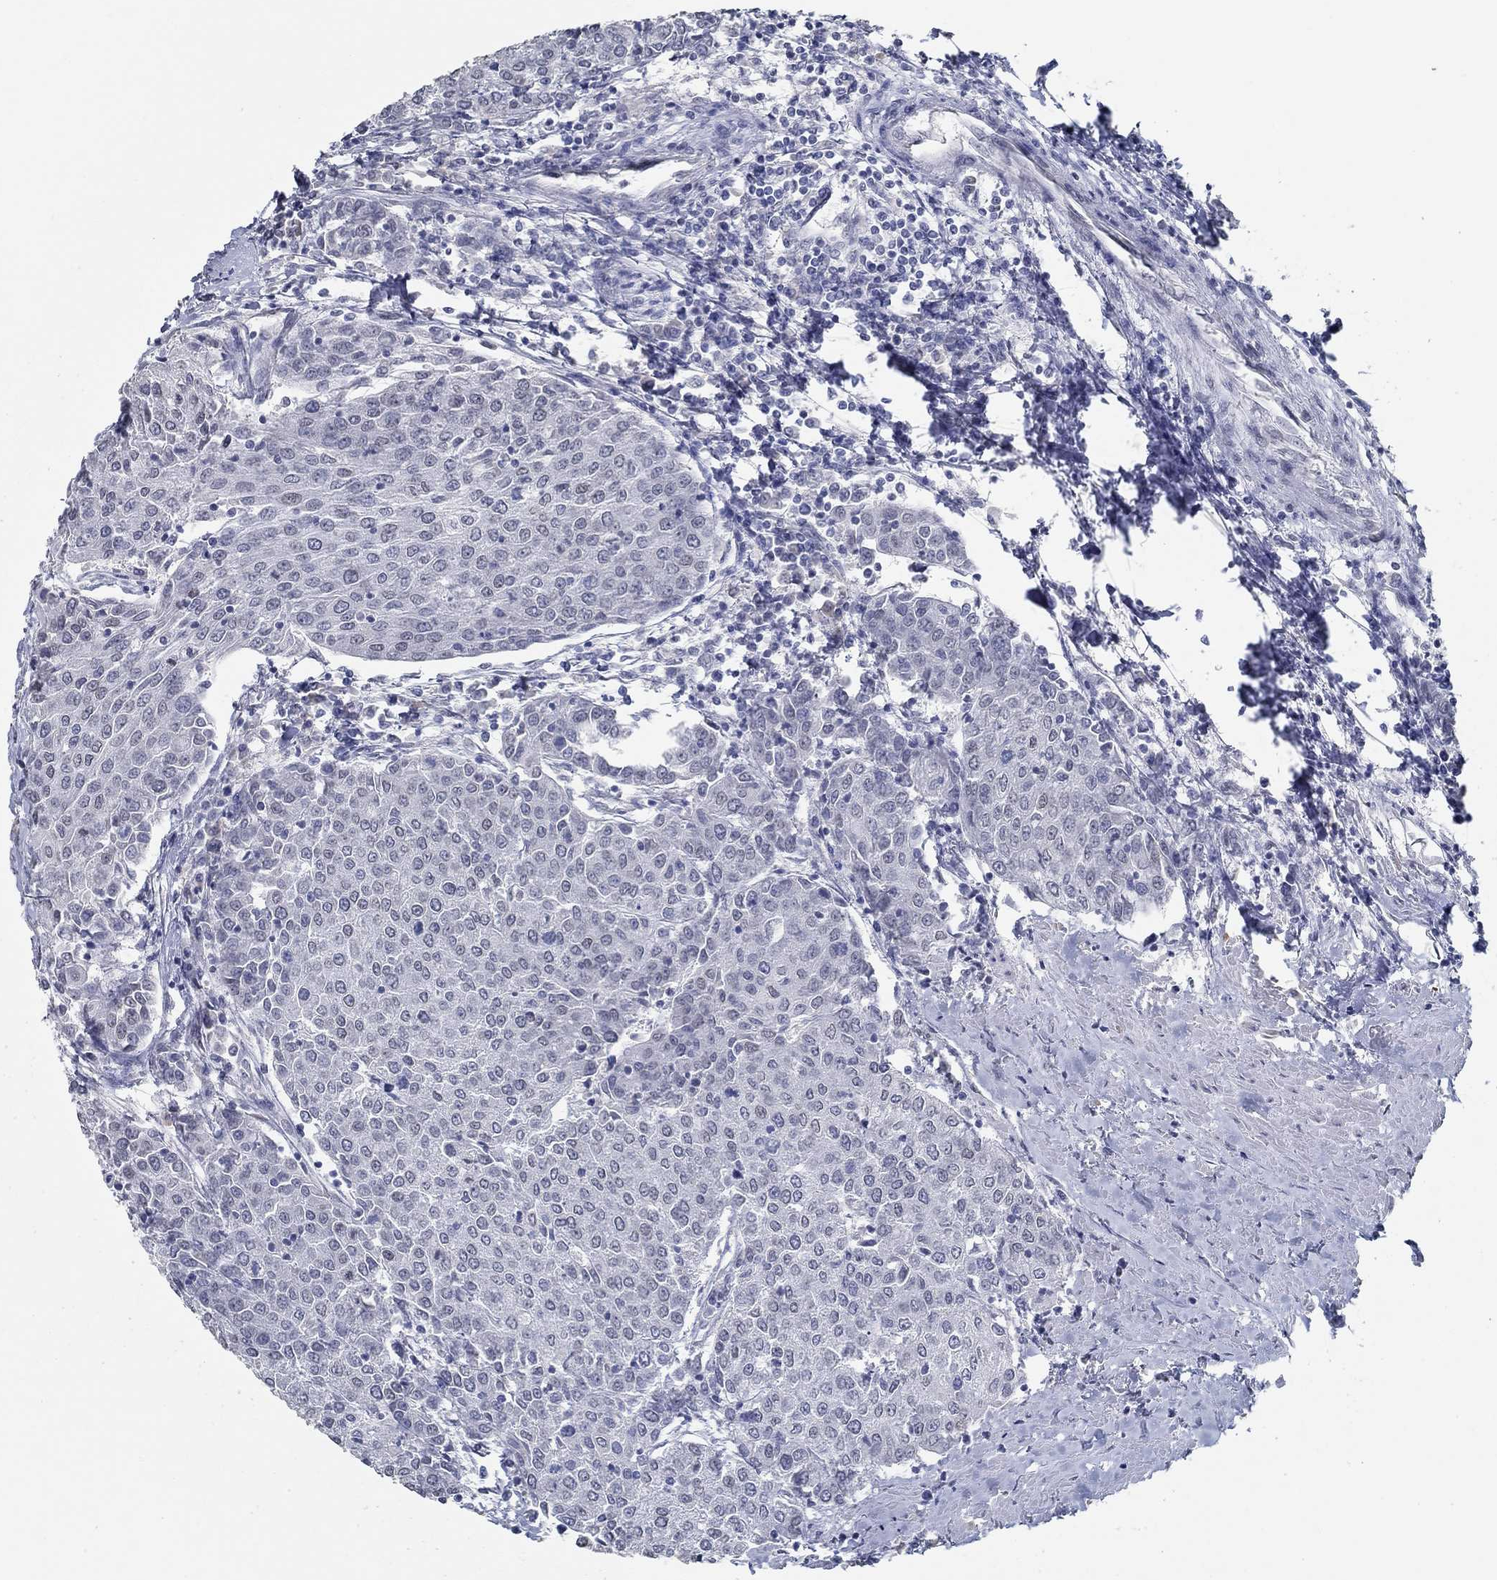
{"staining": {"intensity": "negative", "quantity": "none", "location": "none"}, "tissue": "urothelial cancer", "cell_type": "Tumor cells", "image_type": "cancer", "snomed": [{"axis": "morphology", "description": "Urothelial carcinoma, High grade"}, {"axis": "topography", "description": "Urinary bladder"}], "caption": "High-grade urothelial carcinoma stained for a protein using immunohistochemistry (IHC) shows no positivity tumor cells.", "gene": "NUP155", "patient": {"sex": "female", "age": 85}}